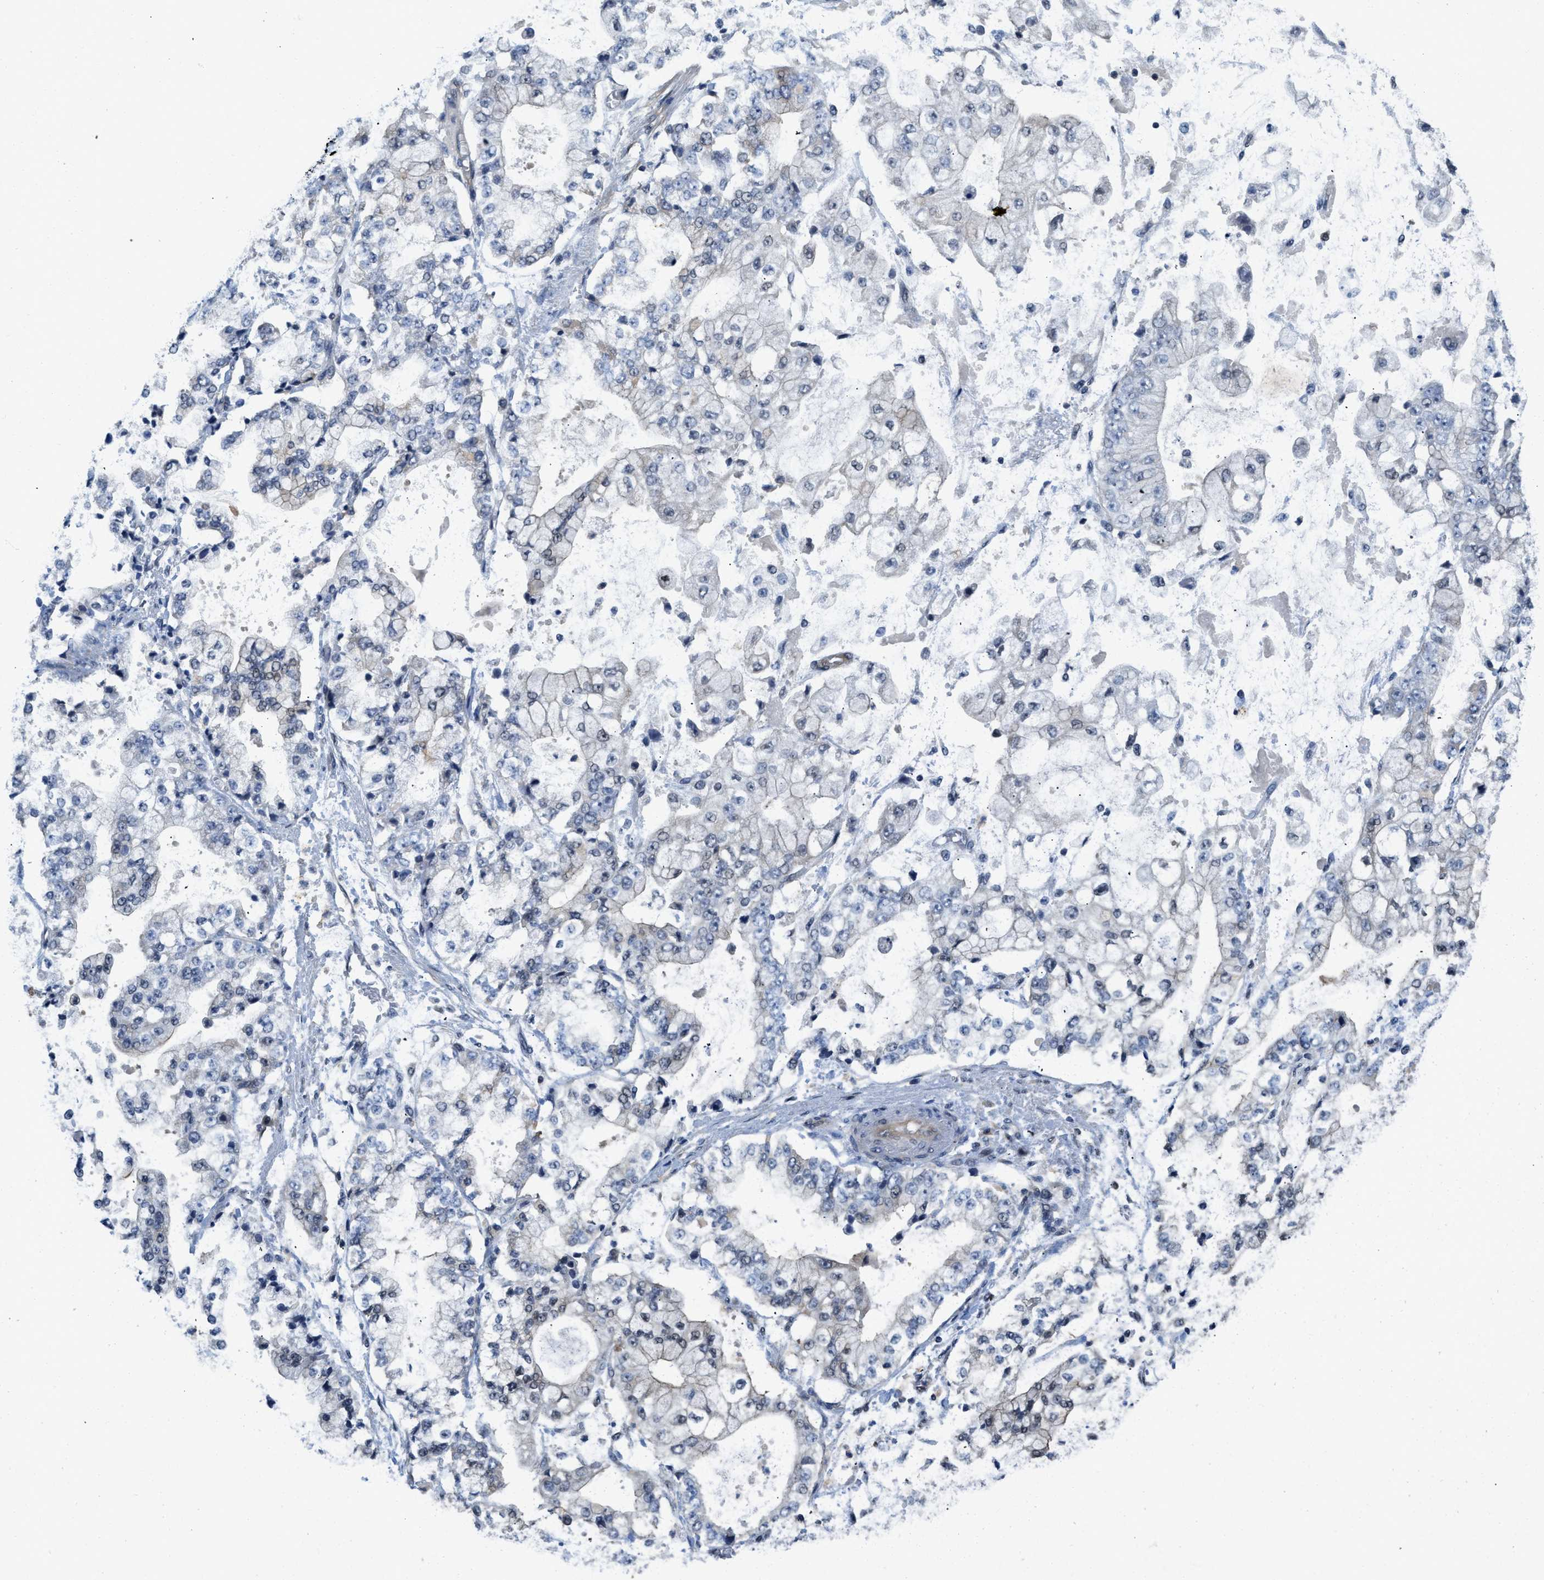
{"staining": {"intensity": "negative", "quantity": "none", "location": "none"}, "tissue": "stomach cancer", "cell_type": "Tumor cells", "image_type": "cancer", "snomed": [{"axis": "morphology", "description": "Adenocarcinoma, NOS"}, {"axis": "topography", "description": "Stomach"}], "caption": "Tumor cells show no significant positivity in adenocarcinoma (stomach).", "gene": "TES", "patient": {"sex": "male", "age": 76}}